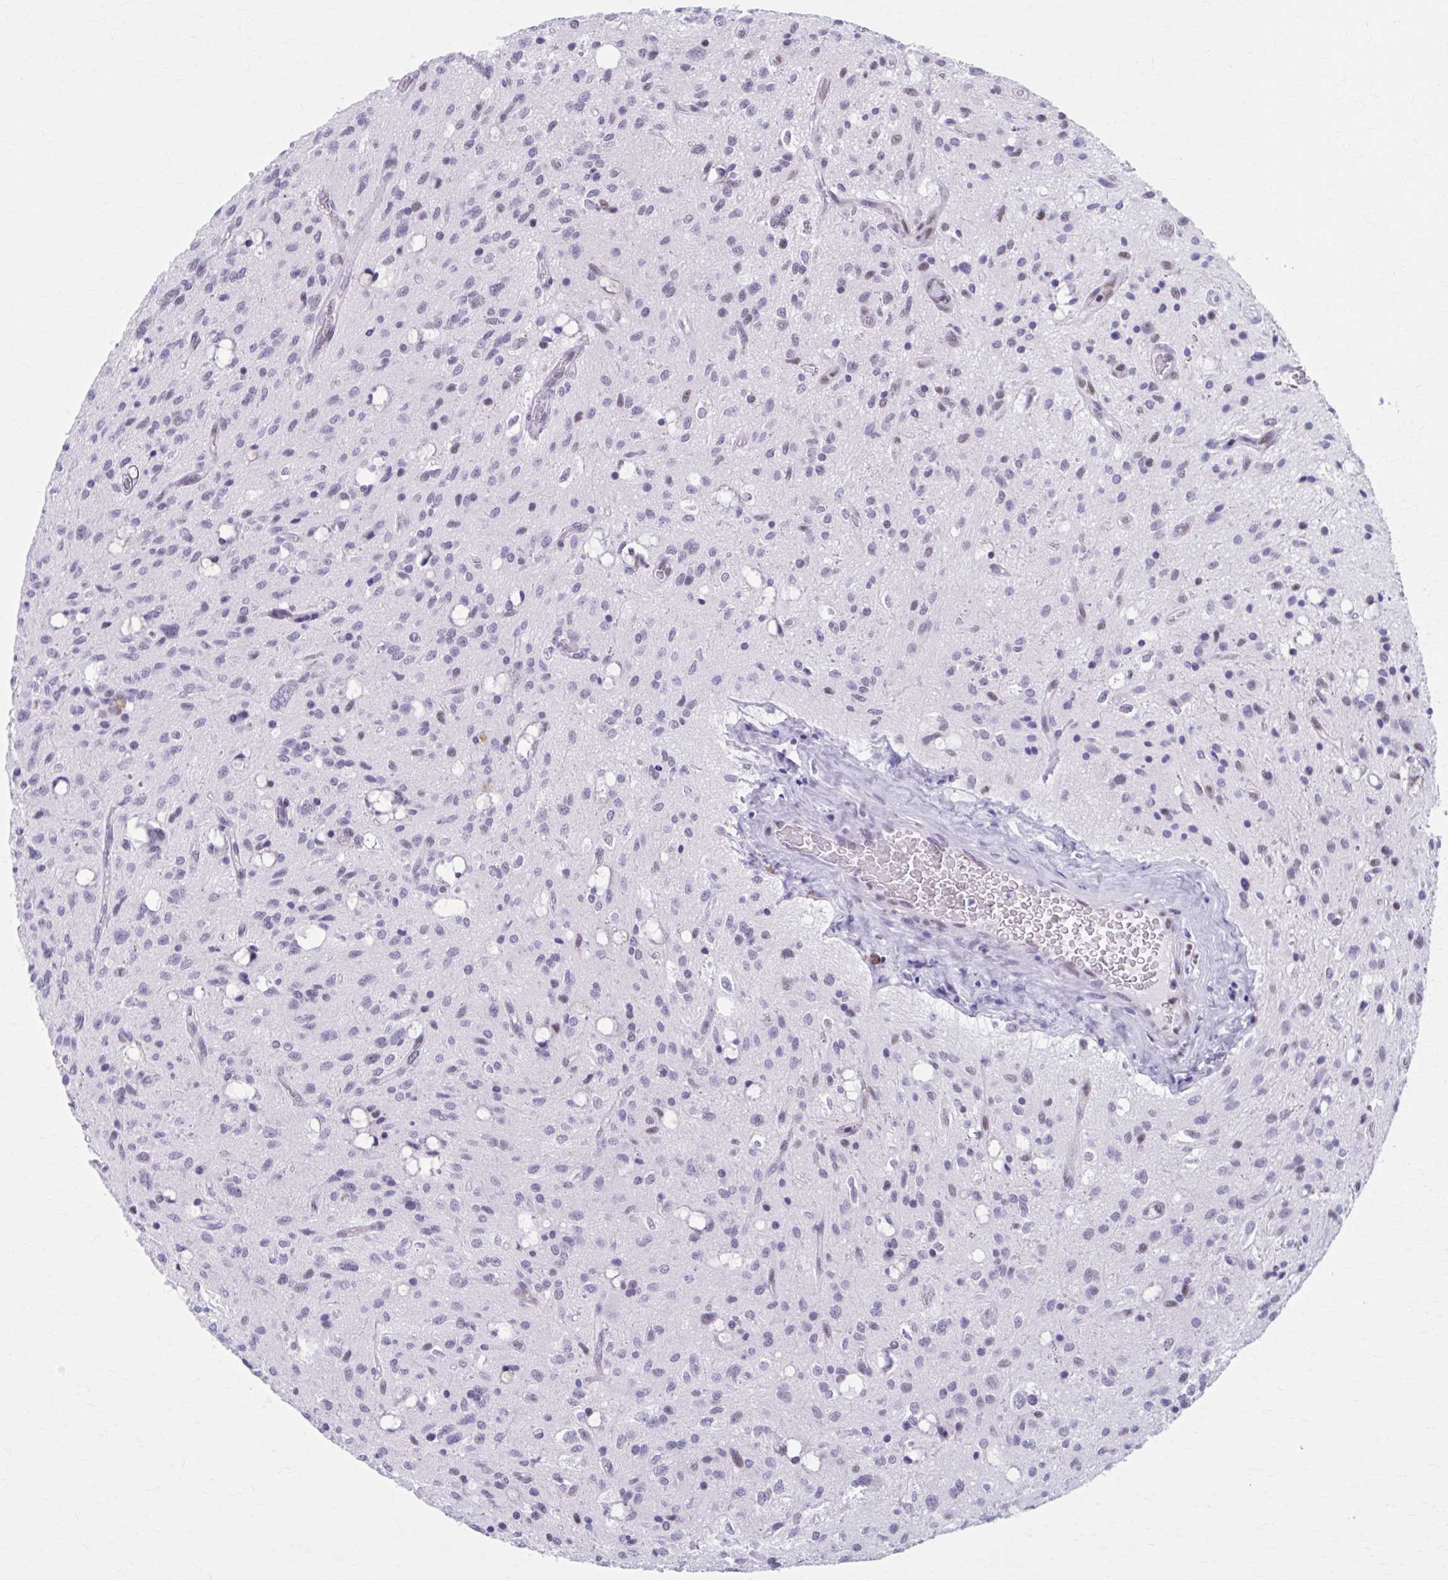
{"staining": {"intensity": "weak", "quantity": "<25%", "location": "nuclear"}, "tissue": "glioma", "cell_type": "Tumor cells", "image_type": "cancer", "snomed": [{"axis": "morphology", "description": "Glioma, malignant, Low grade"}, {"axis": "topography", "description": "Brain"}], "caption": "A high-resolution photomicrograph shows immunohistochemistry staining of malignant low-grade glioma, which shows no significant positivity in tumor cells.", "gene": "CCDC105", "patient": {"sex": "female", "age": 58}}